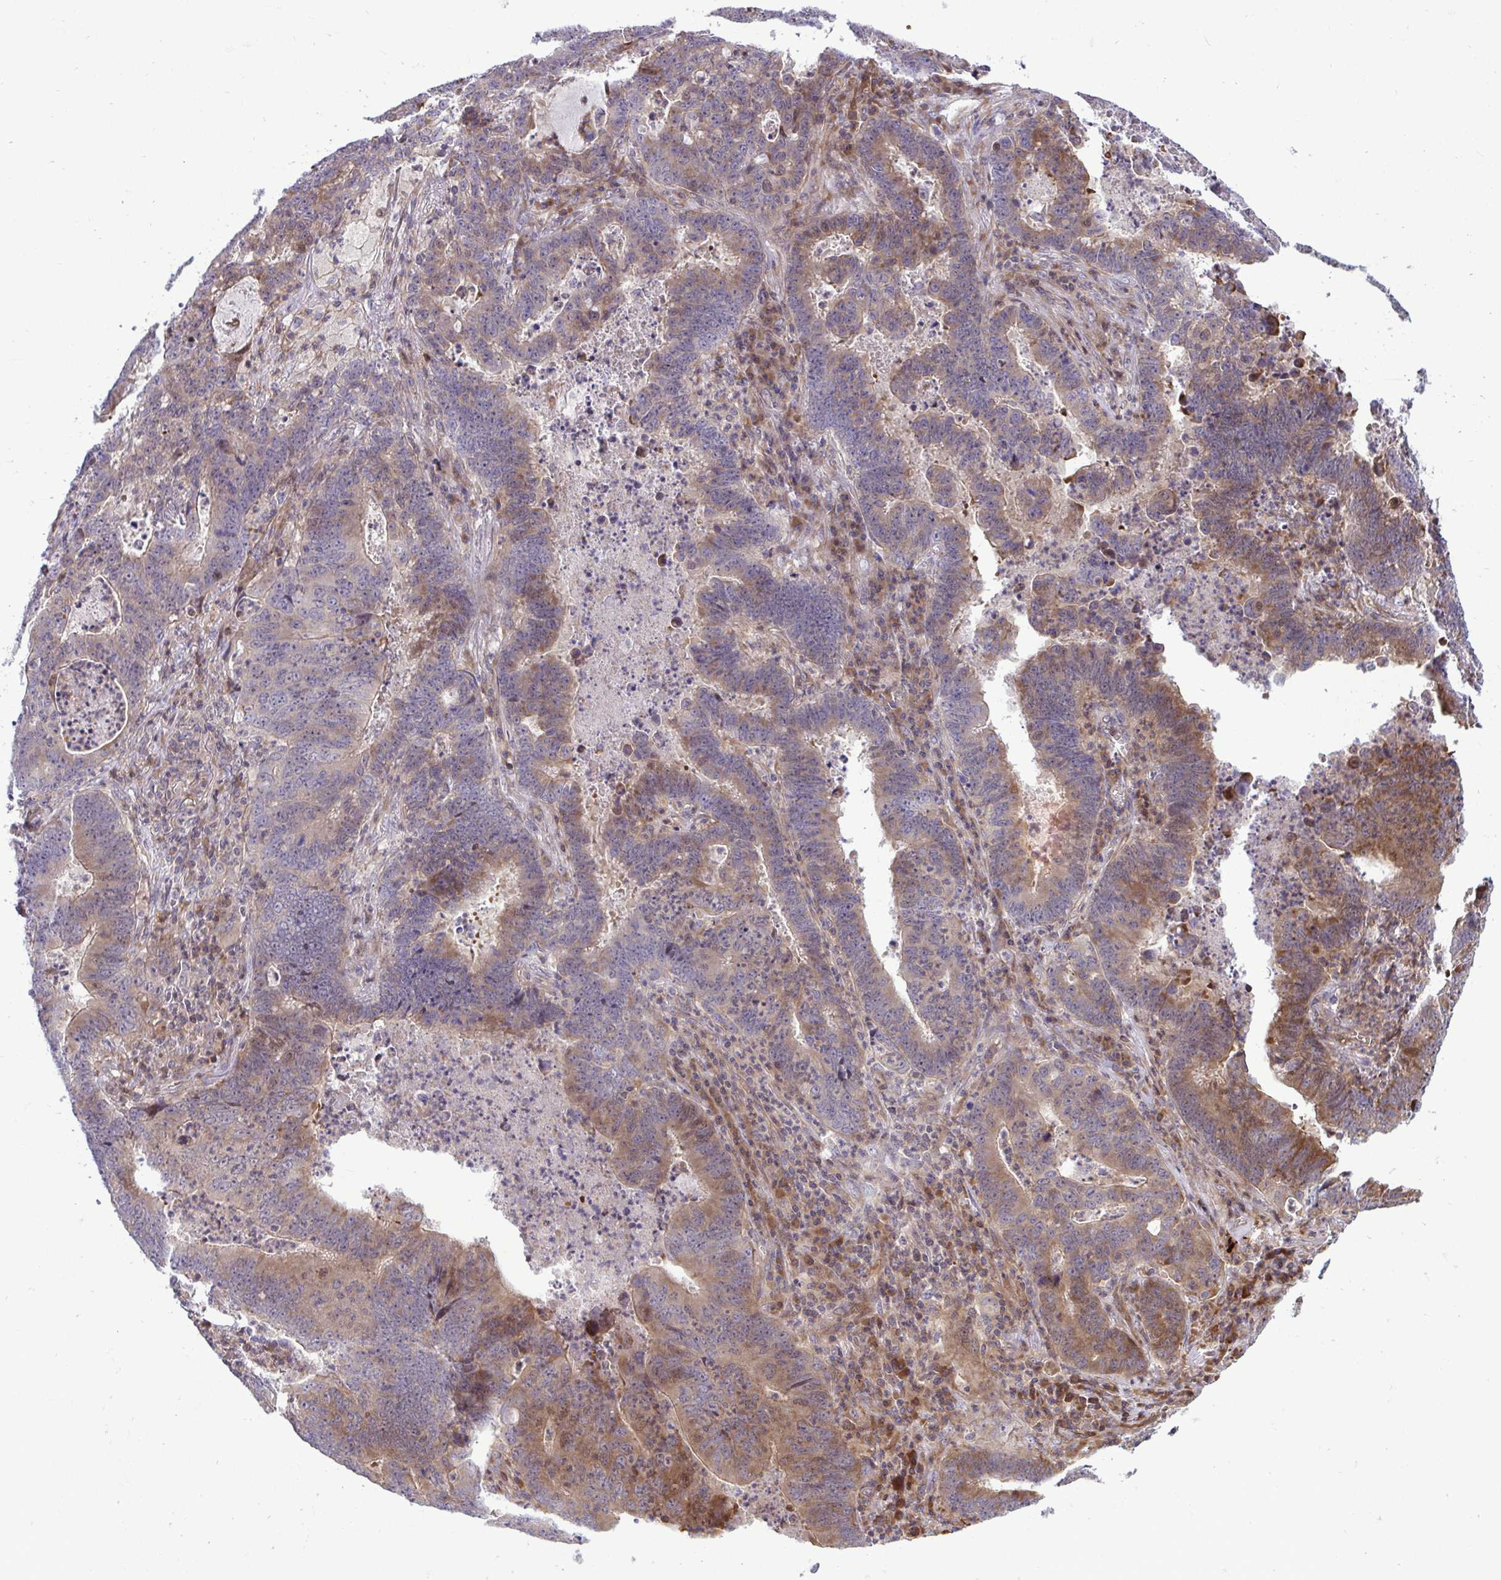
{"staining": {"intensity": "moderate", "quantity": "25%-75%", "location": "cytoplasmic/membranous"}, "tissue": "lung cancer", "cell_type": "Tumor cells", "image_type": "cancer", "snomed": [{"axis": "morphology", "description": "Aneuploidy"}, {"axis": "morphology", "description": "Adenocarcinoma, NOS"}, {"axis": "morphology", "description": "Adenocarcinoma primary or metastatic"}, {"axis": "topography", "description": "Lung"}], "caption": "A micrograph of lung cancer stained for a protein exhibits moderate cytoplasmic/membranous brown staining in tumor cells.", "gene": "ZSCAN9", "patient": {"sex": "female", "age": 75}}